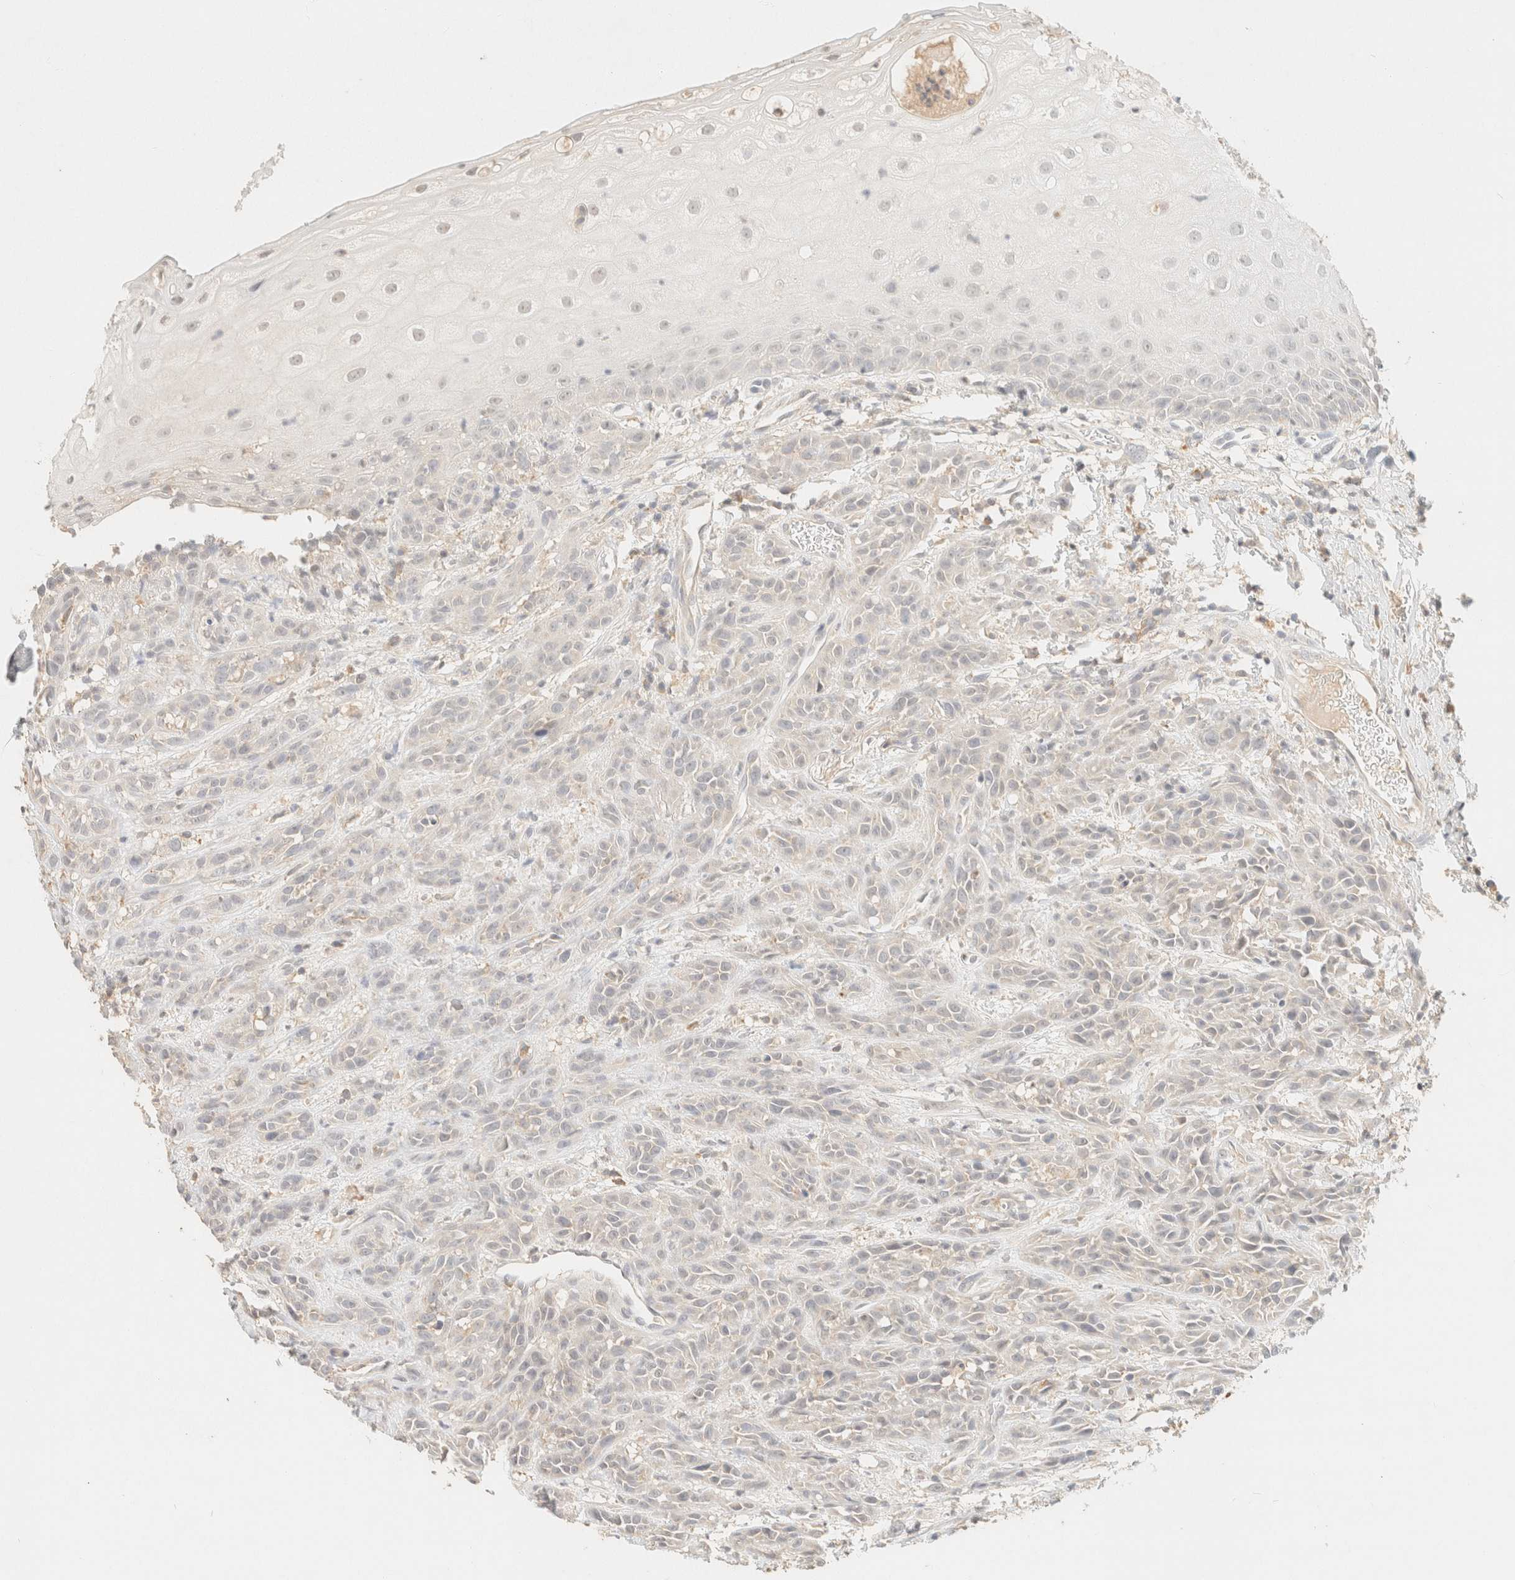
{"staining": {"intensity": "negative", "quantity": "none", "location": "none"}, "tissue": "head and neck cancer", "cell_type": "Tumor cells", "image_type": "cancer", "snomed": [{"axis": "morphology", "description": "Normal tissue, NOS"}, {"axis": "morphology", "description": "Squamous cell carcinoma, NOS"}, {"axis": "topography", "description": "Cartilage tissue"}, {"axis": "topography", "description": "Head-Neck"}], "caption": "This photomicrograph is of head and neck squamous cell carcinoma stained with immunohistochemistry to label a protein in brown with the nuclei are counter-stained blue. There is no positivity in tumor cells.", "gene": "TIMD4", "patient": {"sex": "male", "age": 62}}